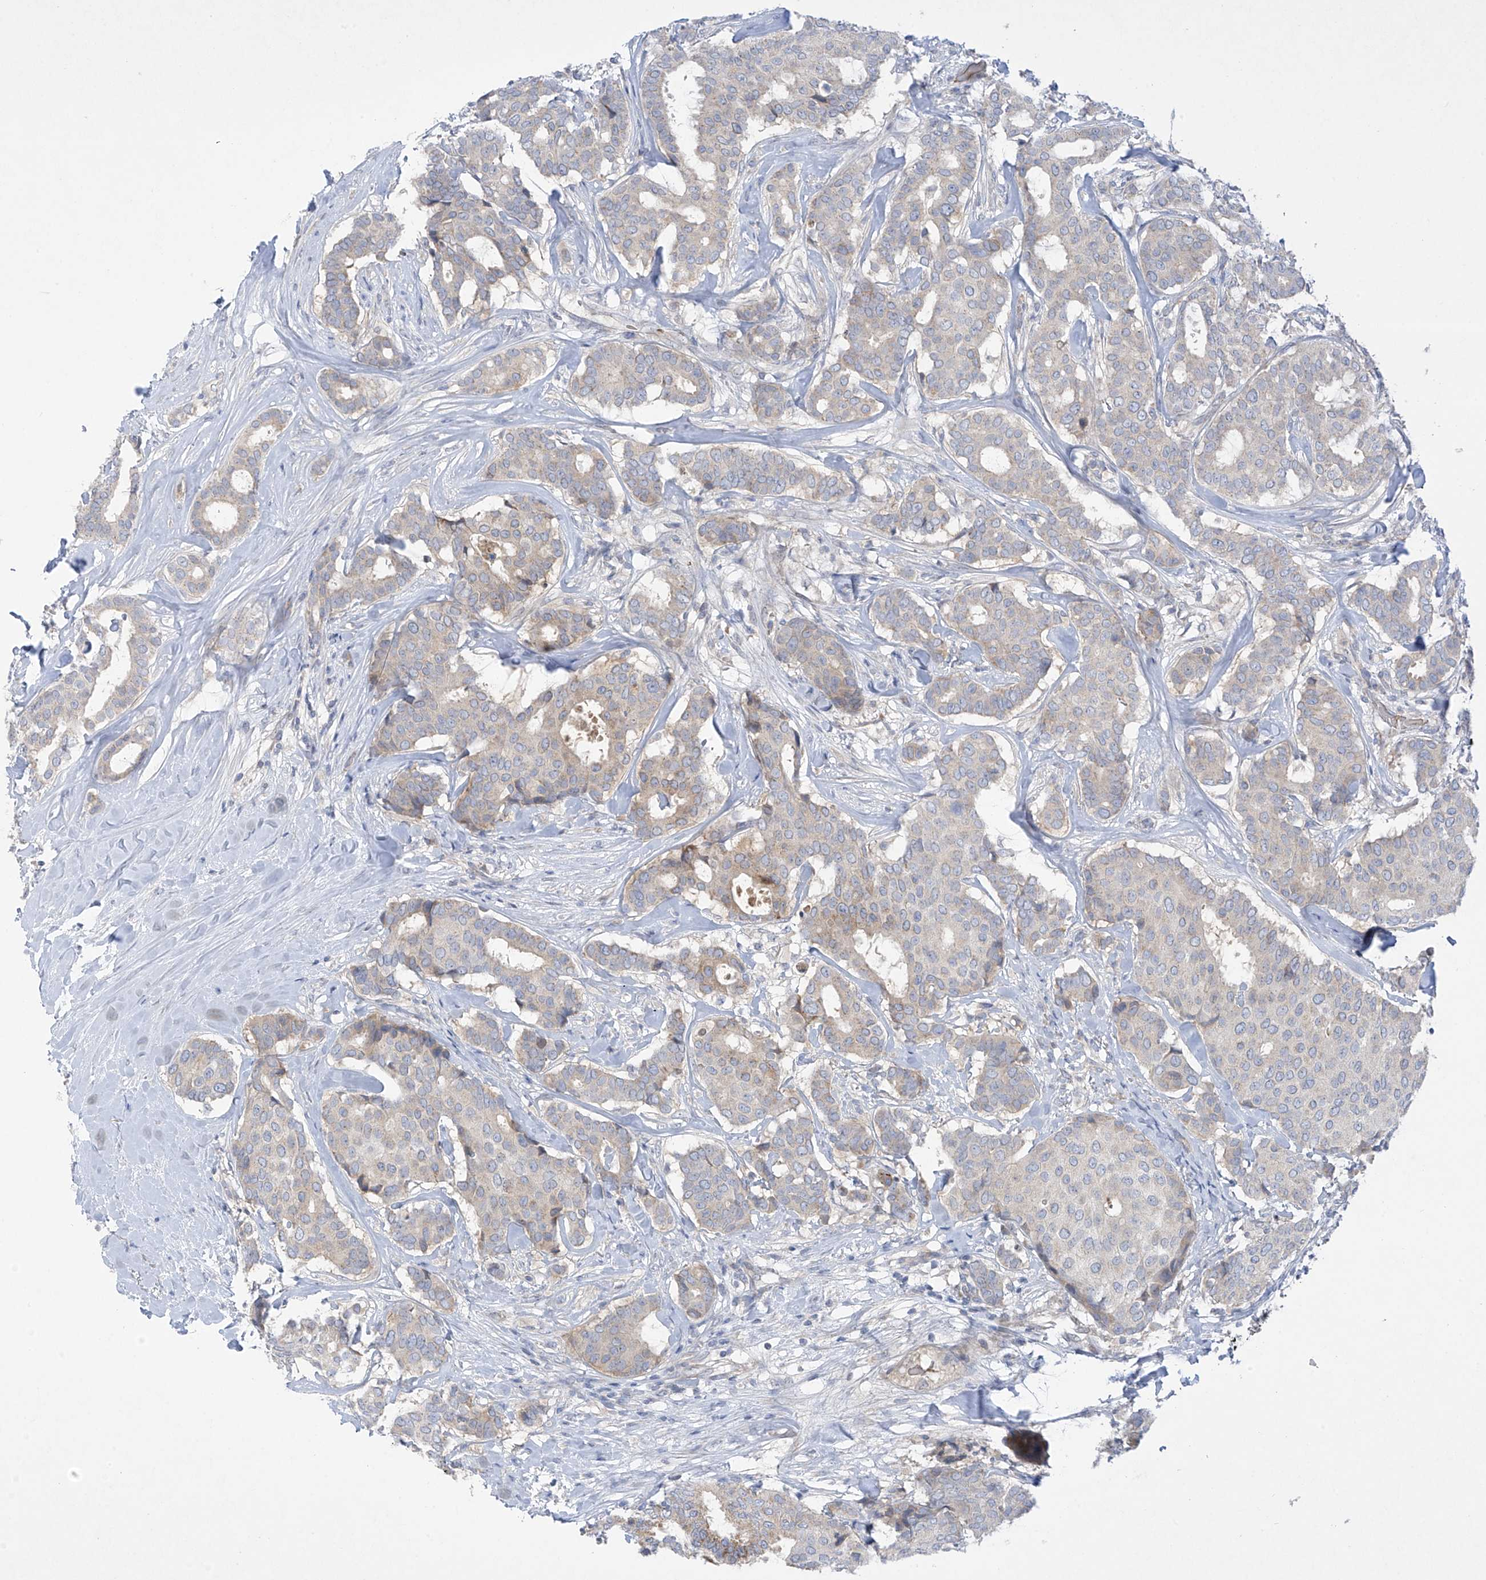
{"staining": {"intensity": "weak", "quantity": "25%-75%", "location": "cytoplasmic/membranous"}, "tissue": "breast cancer", "cell_type": "Tumor cells", "image_type": "cancer", "snomed": [{"axis": "morphology", "description": "Duct carcinoma"}, {"axis": "topography", "description": "Breast"}], "caption": "DAB (3,3'-diaminobenzidine) immunohistochemical staining of intraductal carcinoma (breast) exhibits weak cytoplasmic/membranous protein positivity in approximately 25%-75% of tumor cells. The protein of interest is stained brown, and the nuclei are stained in blue (DAB IHC with brightfield microscopy, high magnification).", "gene": "METTL18", "patient": {"sex": "female", "age": 75}}